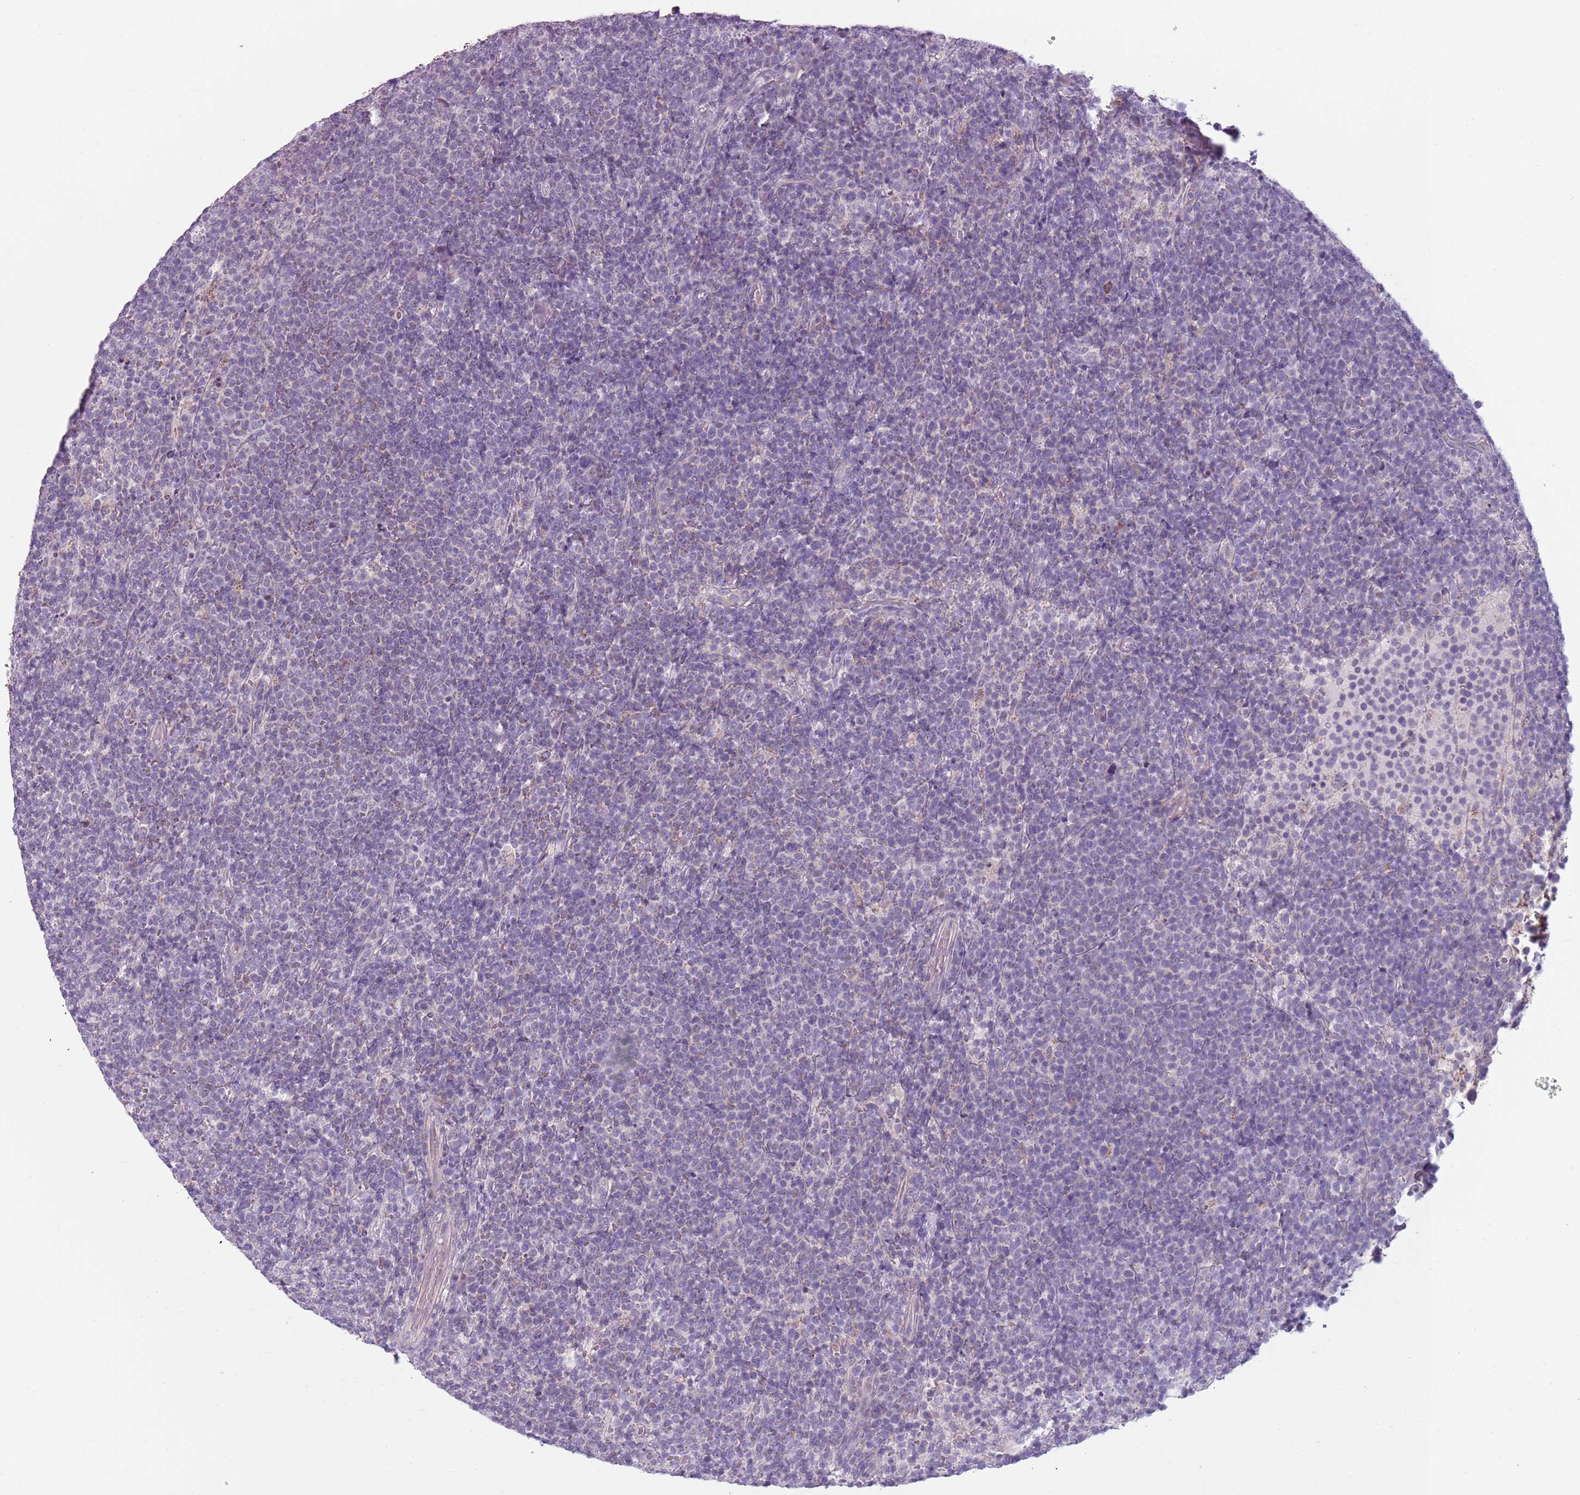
{"staining": {"intensity": "negative", "quantity": "none", "location": "none"}, "tissue": "lymphoma", "cell_type": "Tumor cells", "image_type": "cancer", "snomed": [{"axis": "morphology", "description": "Malignant lymphoma, non-Hodgkin's type, High grade"}, {"axis": "topography", "description": "Lymph node"}], "caption": "This is an IHC histopathology image of human high-grade malignant lymphoma, non-Hodgkin's type. There is no positivity in tumor cells.", "gene": "MEGF8", "patient": {"sex": "male", "age": 61}}